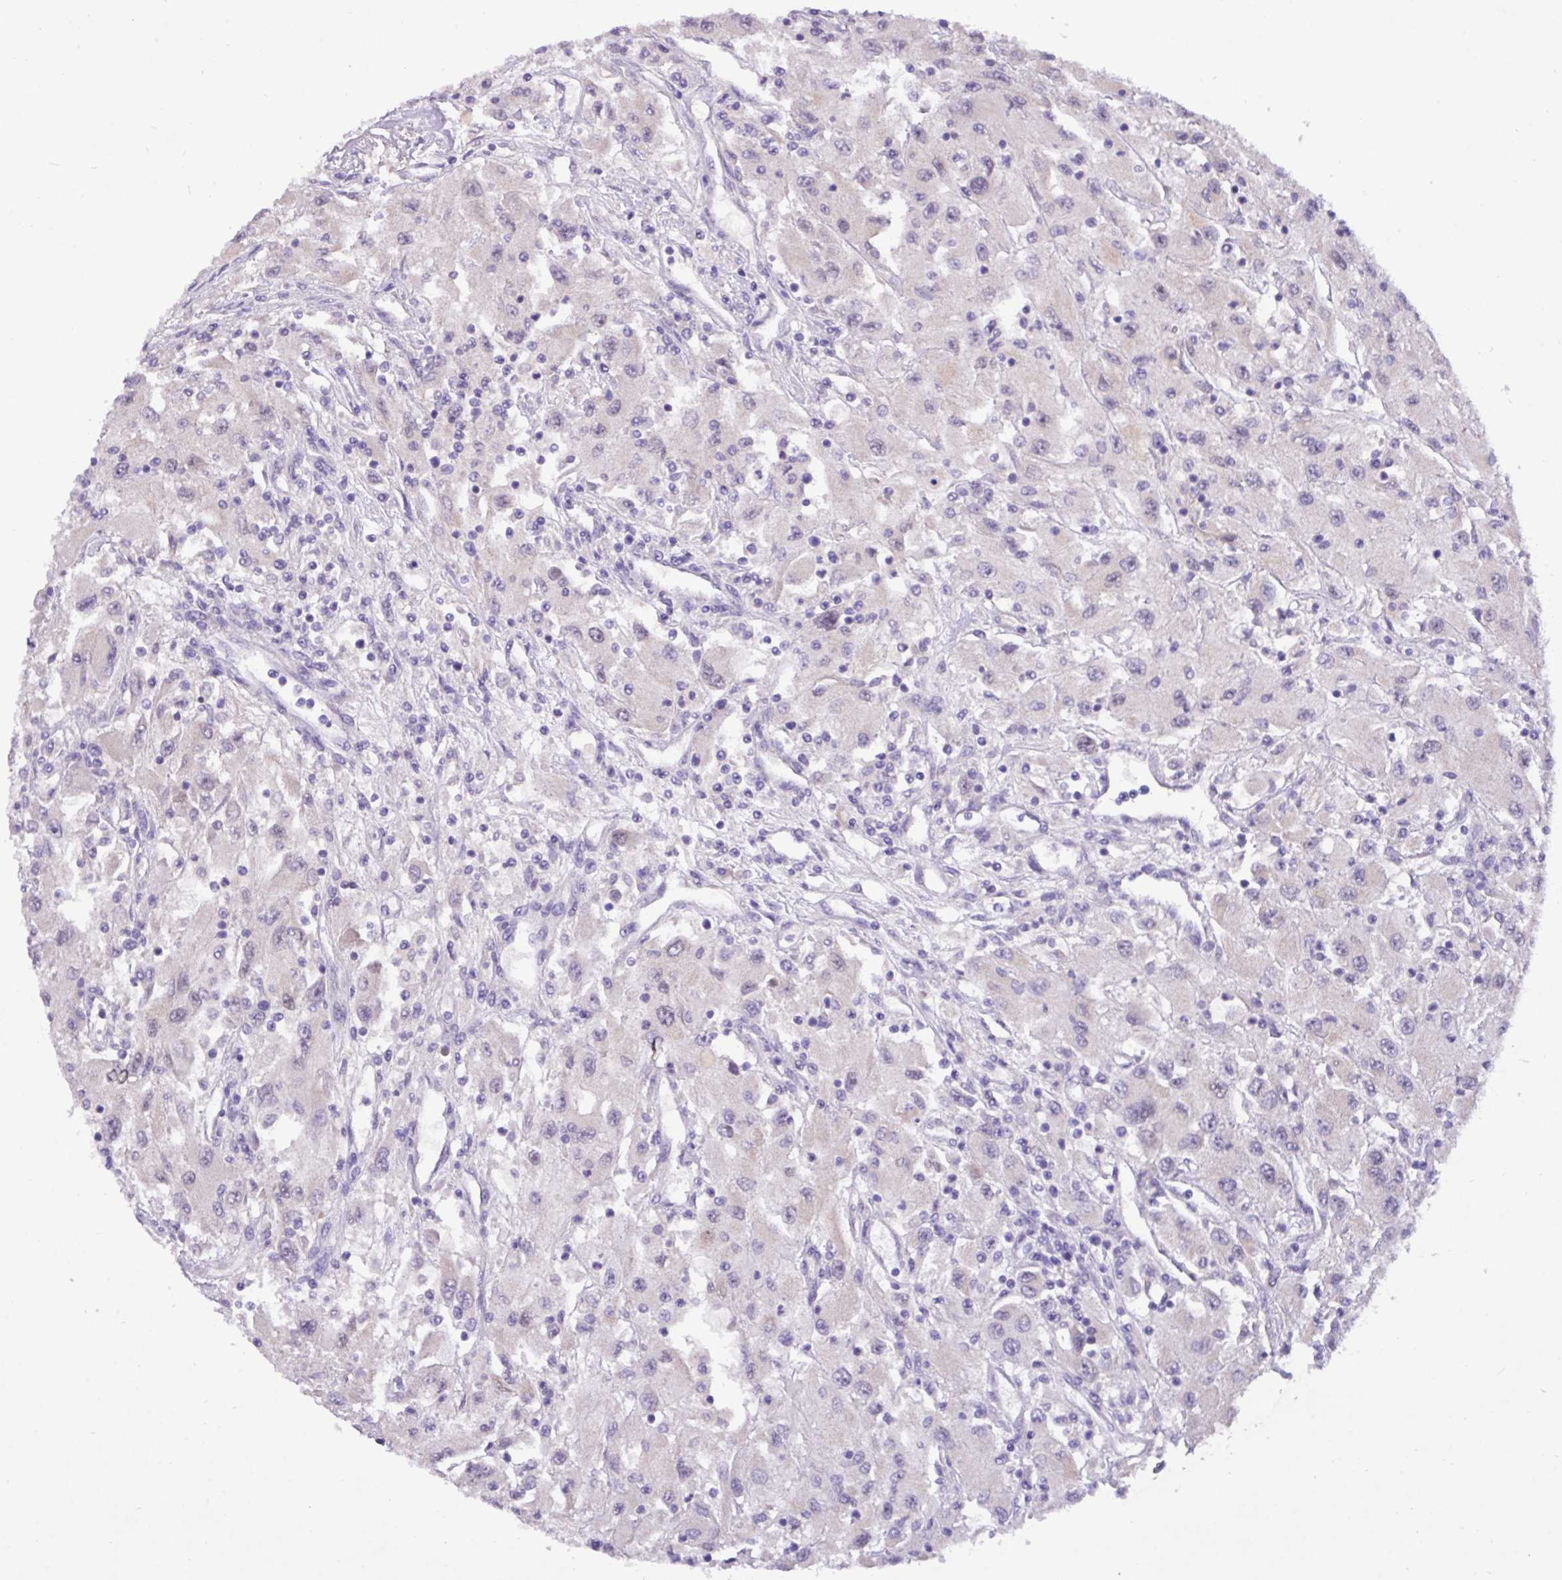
{"staining": {"intensity": "negative", "quantity": "none", "location": "none"}, "tissue": "renal cancer", "cell_type": "Tumor cells", "image_type": "cancer", "snomed": [{"axis": "morphology", "description": "Adenocarcinoma, NOS"}, {"axis": "topography", "description": "Kidney"}], "caption": "There is no significant staining in tumor cells of adenocarcinoma (renal).", "gene": "PAX8", "patient": {"sex": "female", "age": 67}}